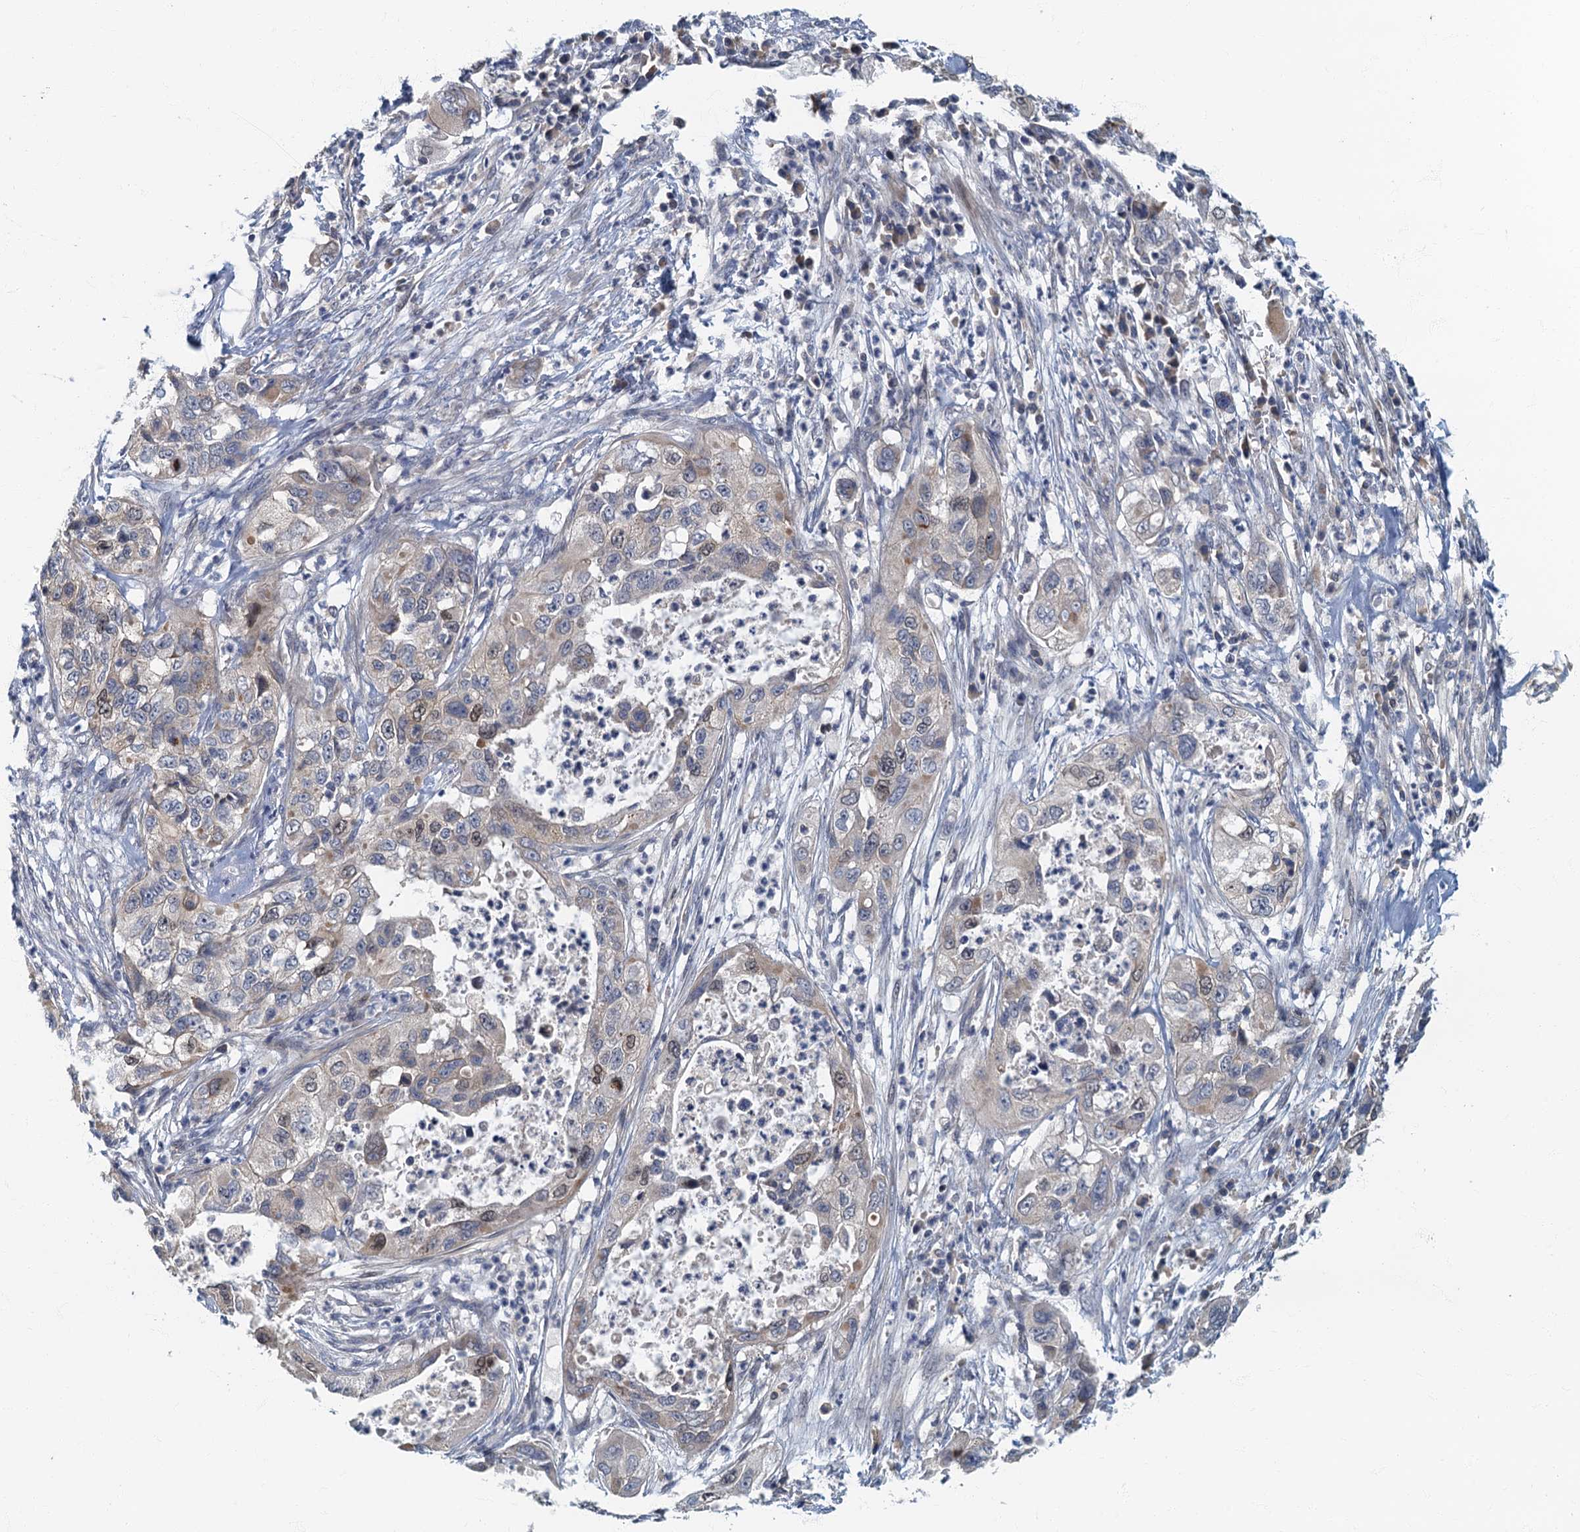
{"staining": {"intensity": "weak", "quantity": "<25%", "location": "cytoplasmic/membranous"}, "tissue": "pancreatic cancer", "cell_type": "Tumor cells", "image_type": "cancer", "snomed": [{"axis": "morphology", "description": "Adenocarcinoma, NOS"}, {"axis": "topography", "description": "Pancreas"}], "caption": "Adenocarcinoma (pancreatic) was stained to show a protein in brown. There is no significant staining in tumor cells.", "gene": "CKAP2L", "patient": {"sex": "female", "age": 78}}